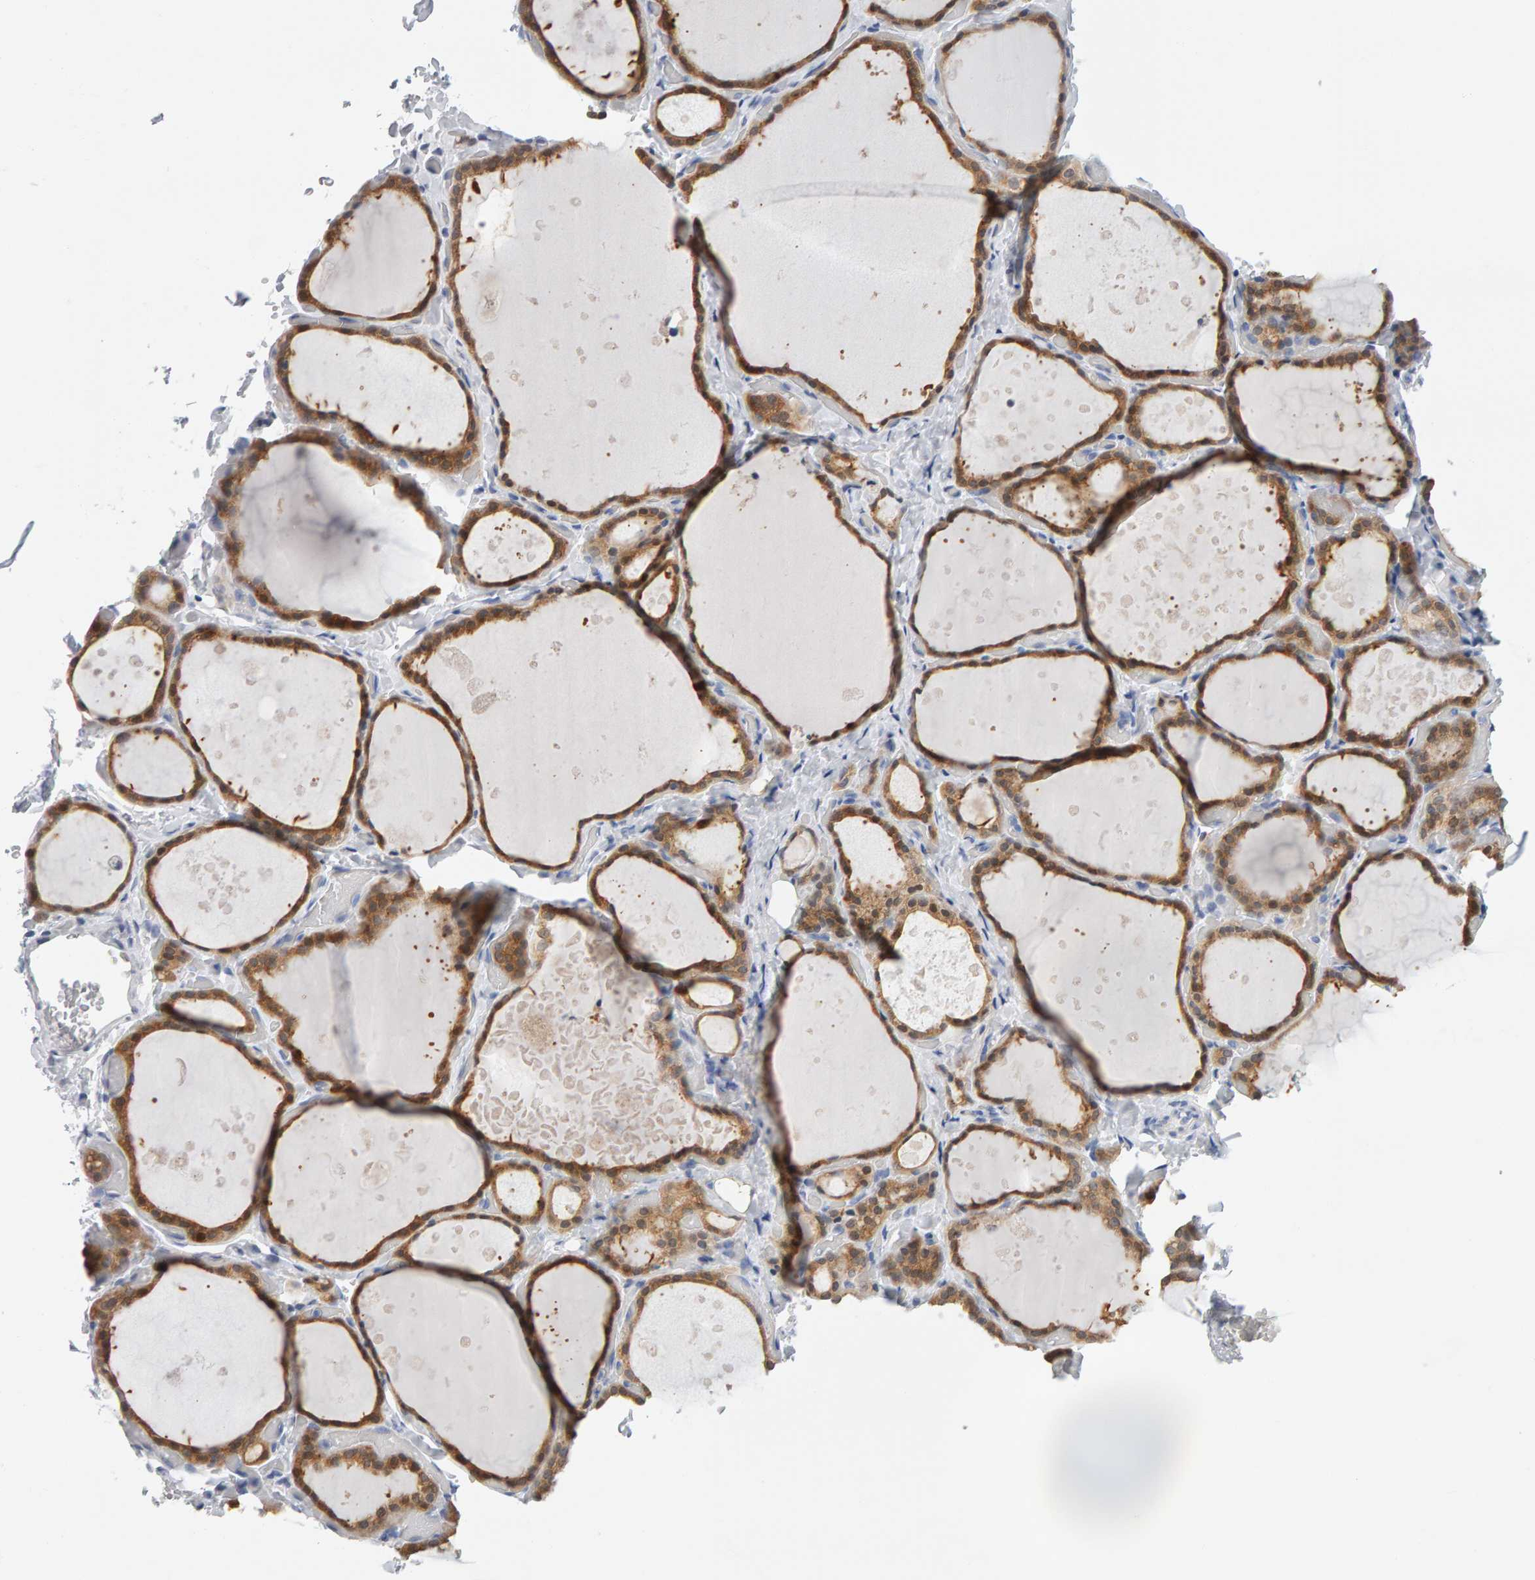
{"staining": {"intensity": "moderate", "quantity": ">75%", "location": "cytoplasmic/membranous"}, "tissue": "thyroid gland", "cell_type": "Glandular cells", "image_type": "normal", "snomed": [{"axis": "morphology", "description": "Normal tissue, NOS"}, {"axis": "topography", "description": "Thyroid gland"}], "caption": "Protein staining displays moderate cytoplasmic/membranous expression in approximately >75% of glandular cells in benign thyroid gland.", "gene": "CTH", "patient": {"sex": "female", "age": 44}}